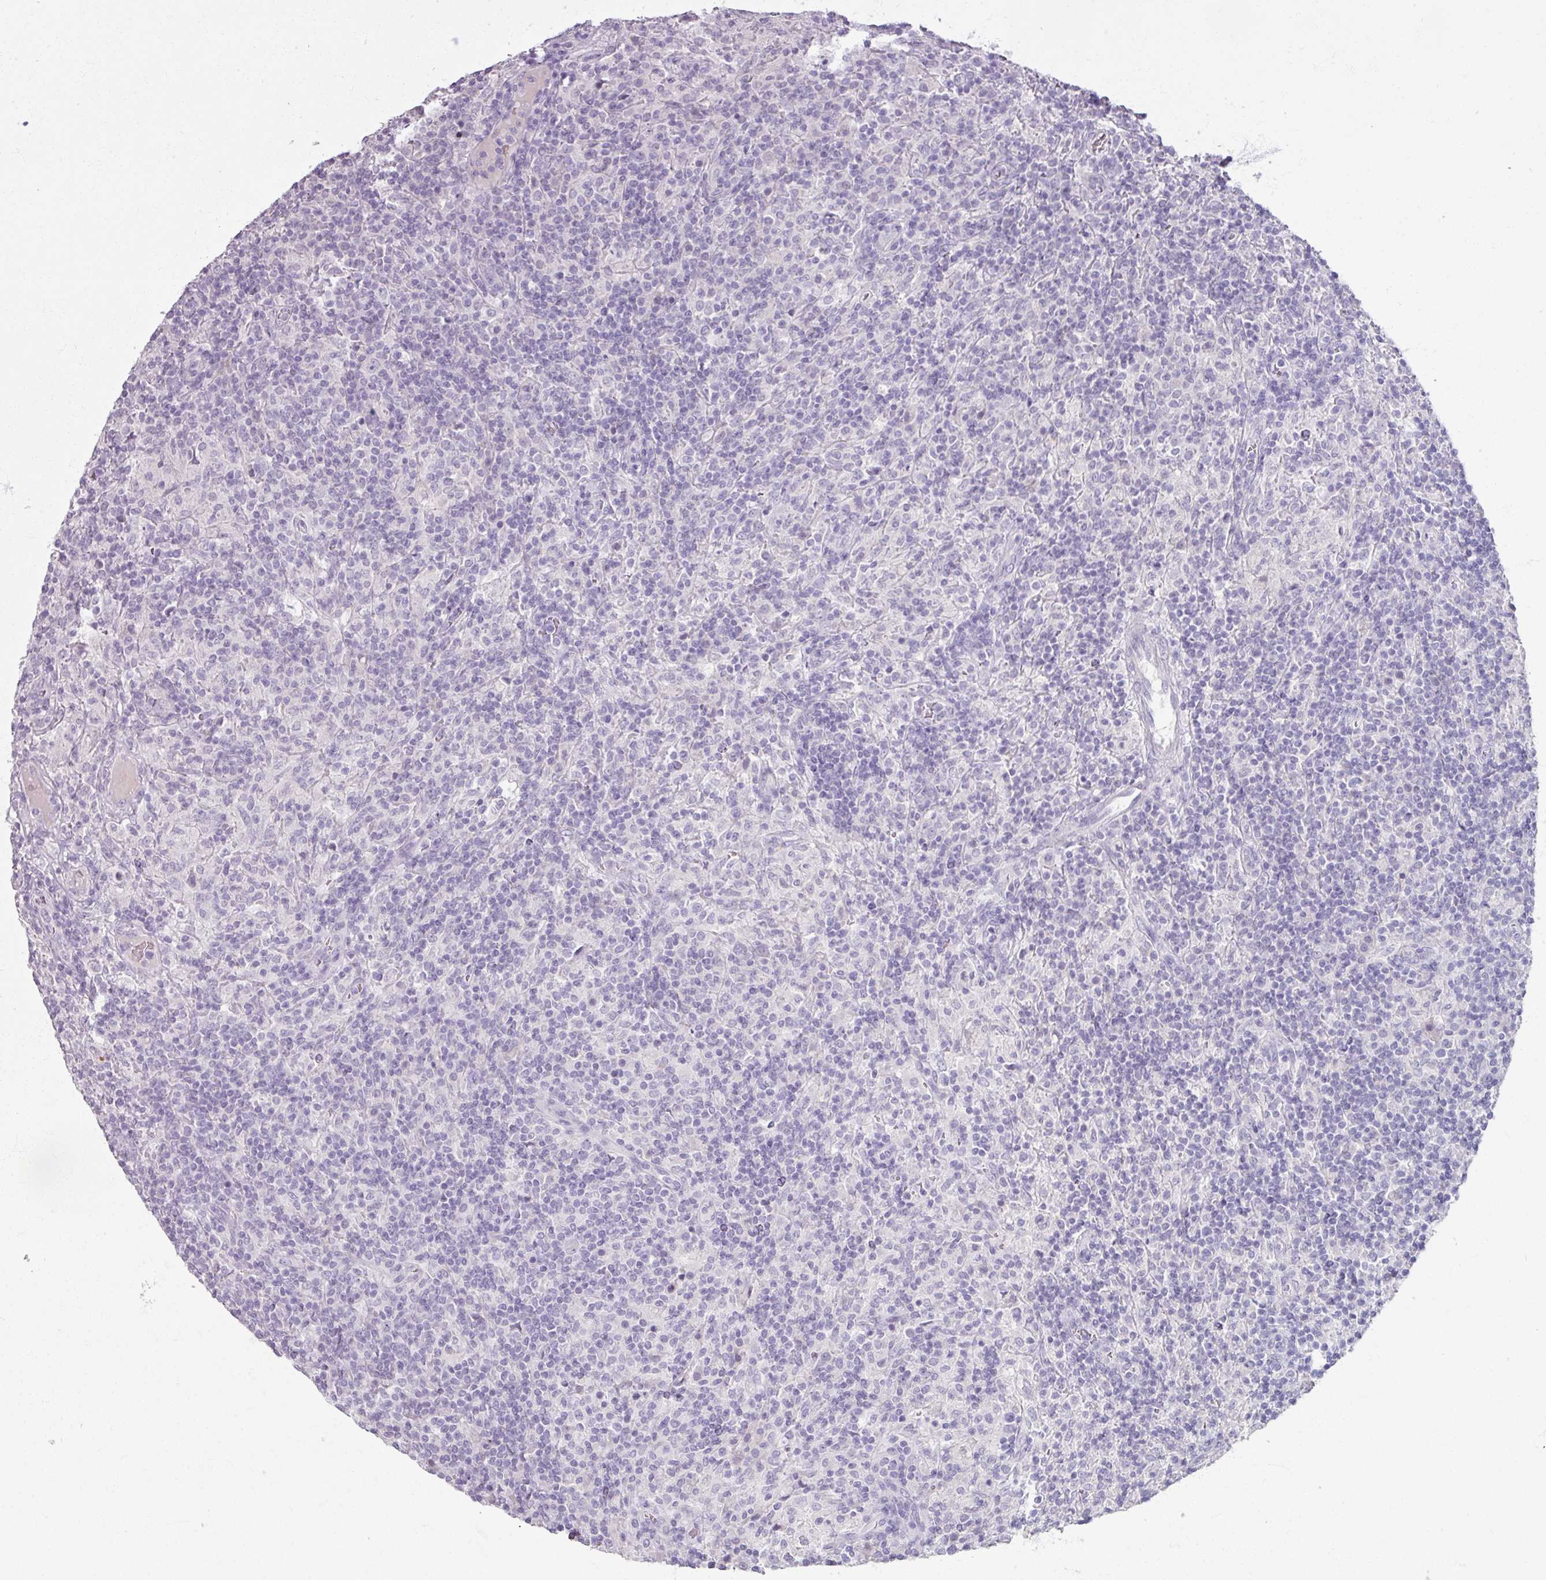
{"staining": {"intensity": "negative", "quantity": "none", "location": "none"}, "tissue": "lymphoma", "cell_type": "Tumor cells", "image_type": "cancer", "snomed": [{"axis": "morphology", "description": "Hodgkin's disease, NOS"}, {"axis": "topography", "description": "Lymph node"}], "caption": "A high-resolution image shows immunohistochemistry staining of lymphoma, which exhibits no significant staining in tumor cells.", "gene": "SLC27A5", "patient": {"sex": "male", "age": 70}}